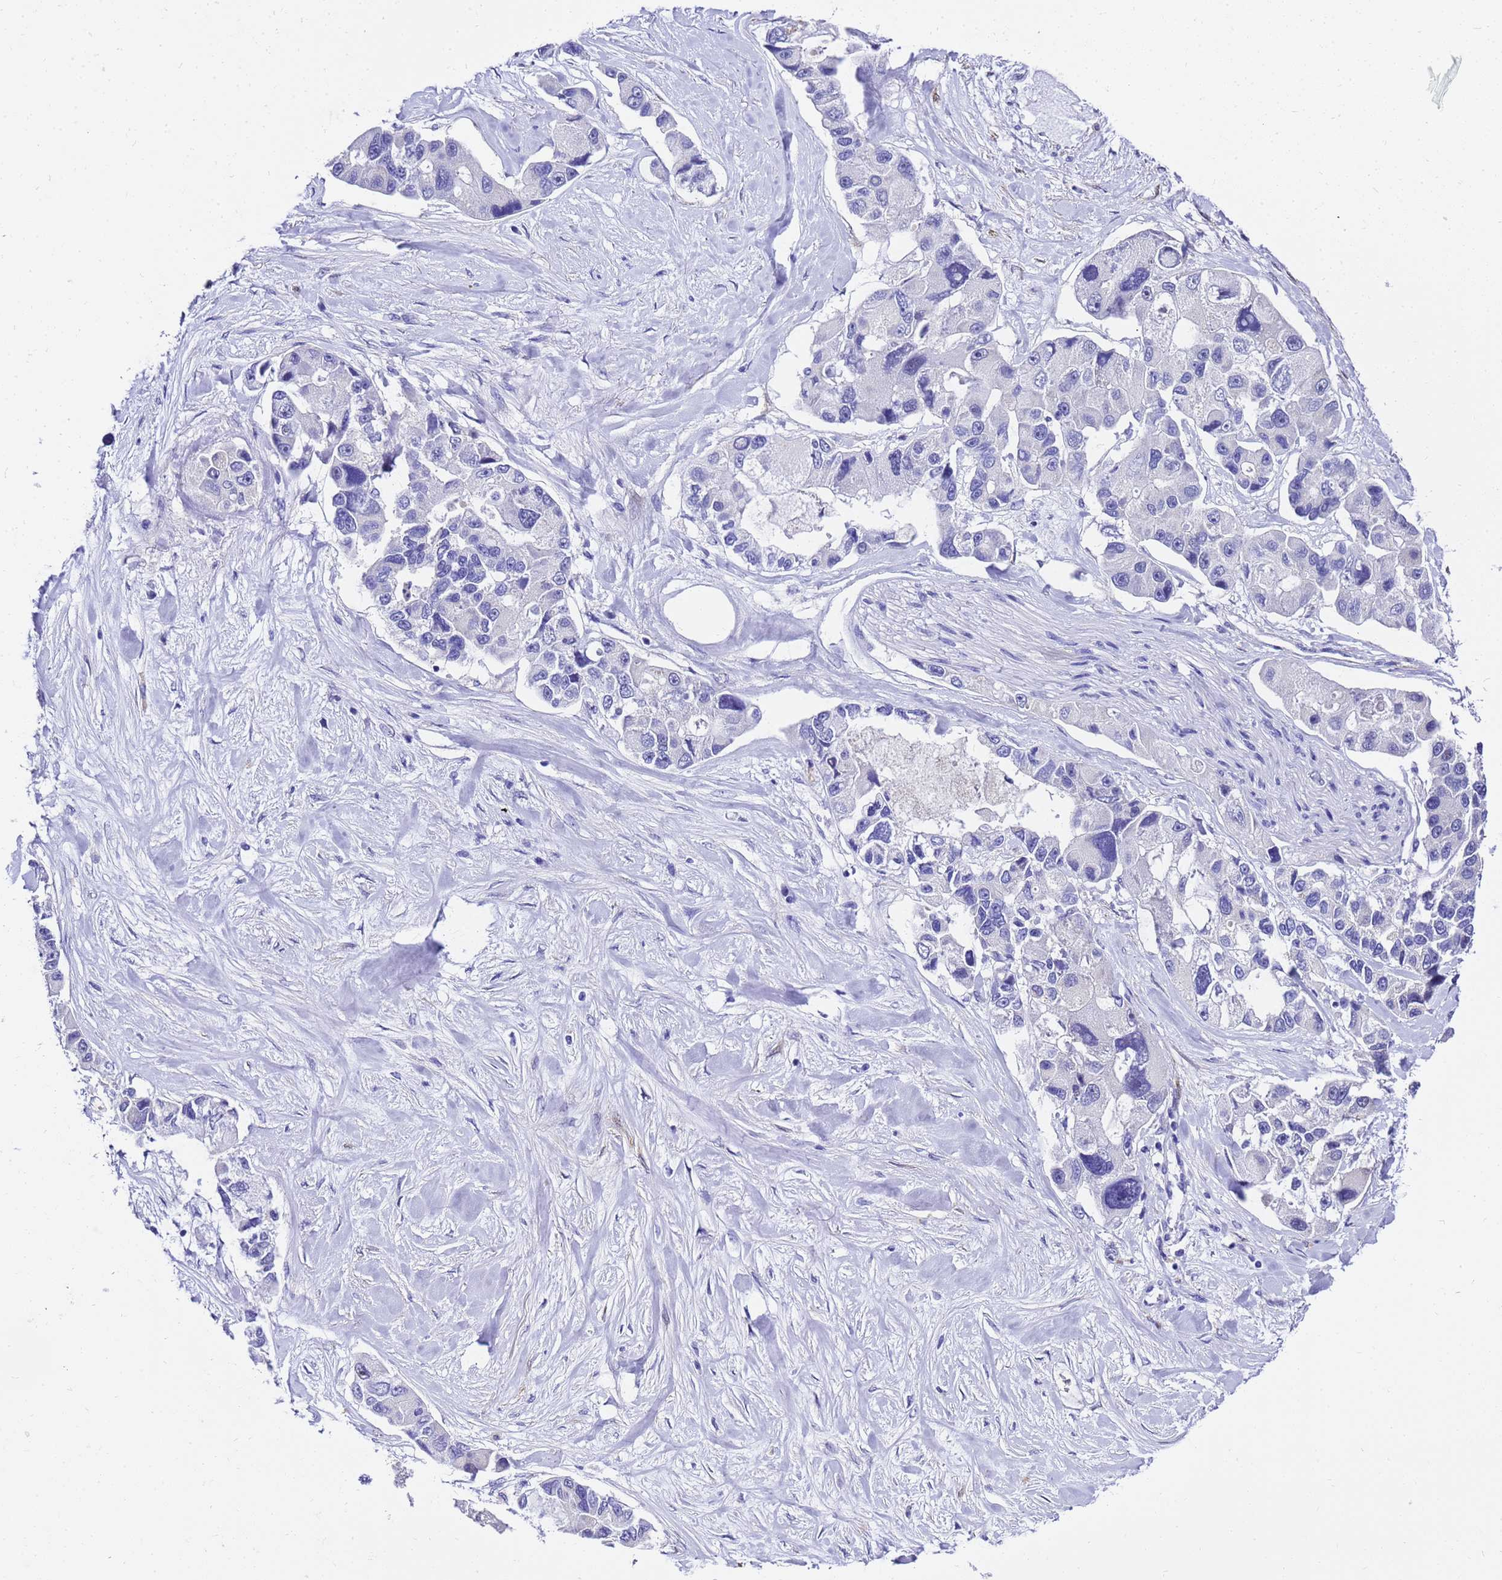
{"staining": {"intensity": "negative", "quantity": "none", "location": "none"}, "tissue": "lung cancer", "cell_type": "Tumor cells", "image_type": "cancer", "snomed": [{"axis": "morphology", "description": "Adenocarcinoma, NOS"}, {"axis": "topography", "description": "Lung"}], "caption": "Tumor cells are negative for protein expression in human lung cancer (adenocarcinoma).", "gene": "HSPB6", "patient": {"sex": "female", "age": 54}}